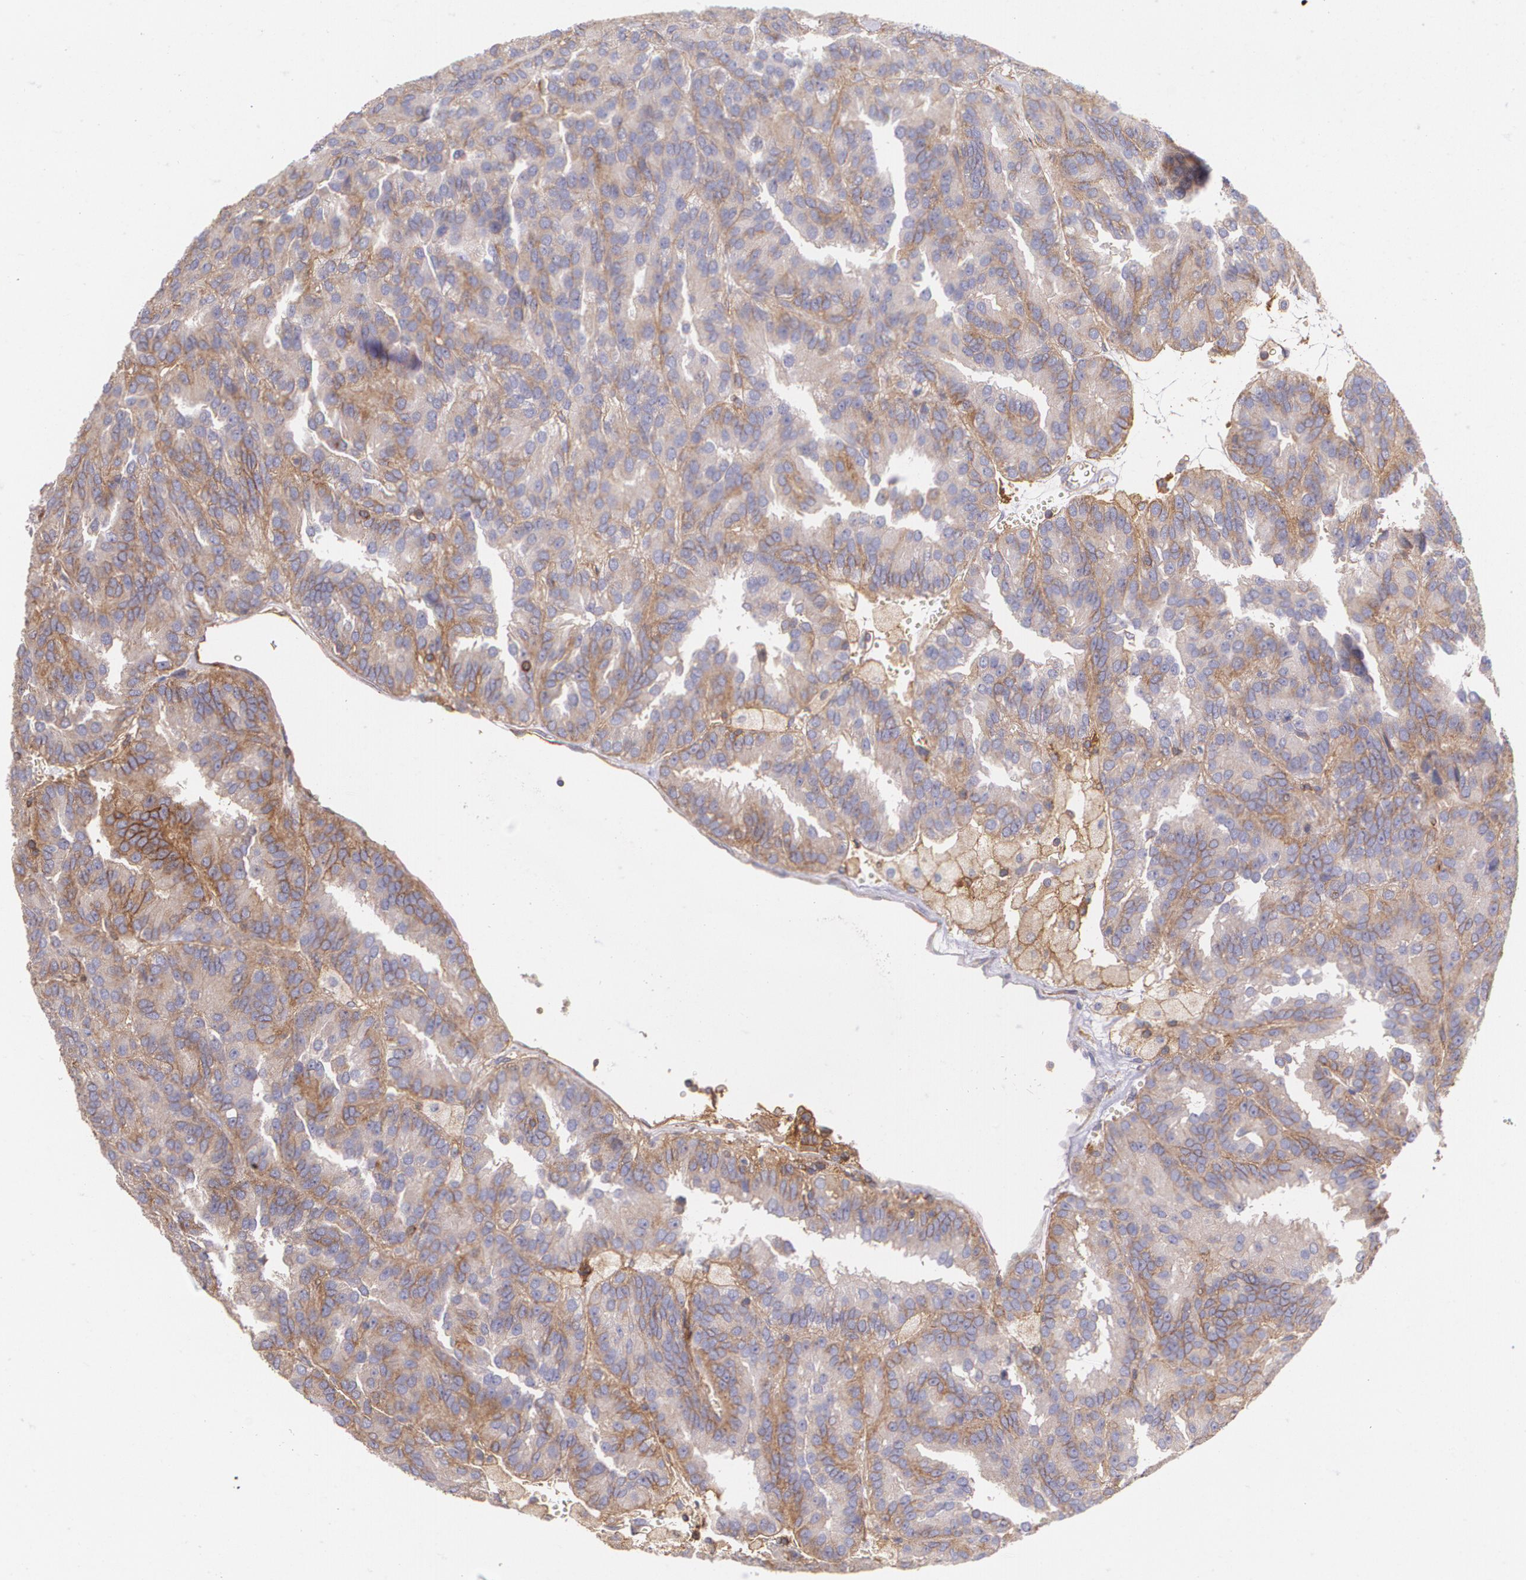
{"staining": {"intensity": "weak", "quantity": "25%-75%", "location": "cytoplasmic/membranous"}, "tissue": "renal cancer", "cell_type": "Tumor cells", "image_type": "cancer", "snomed": [{"axis": "morphology", "description": "Adenocarcinoma, NOS"}, {"axis": "topography", "description": "Kidney"}], "caption": "IHC histopathology image of neoplastic tissue: human renal cancer (adenocarcinoma) stained using IHC shows low levels of weak protein expression localized specifically in the cytoplasmic/membranous of tumor cells, appearing as a cytoplasmic/membranous brown color.", "gene": "B2M", "patient": {"sex": "male", "age": 46}}